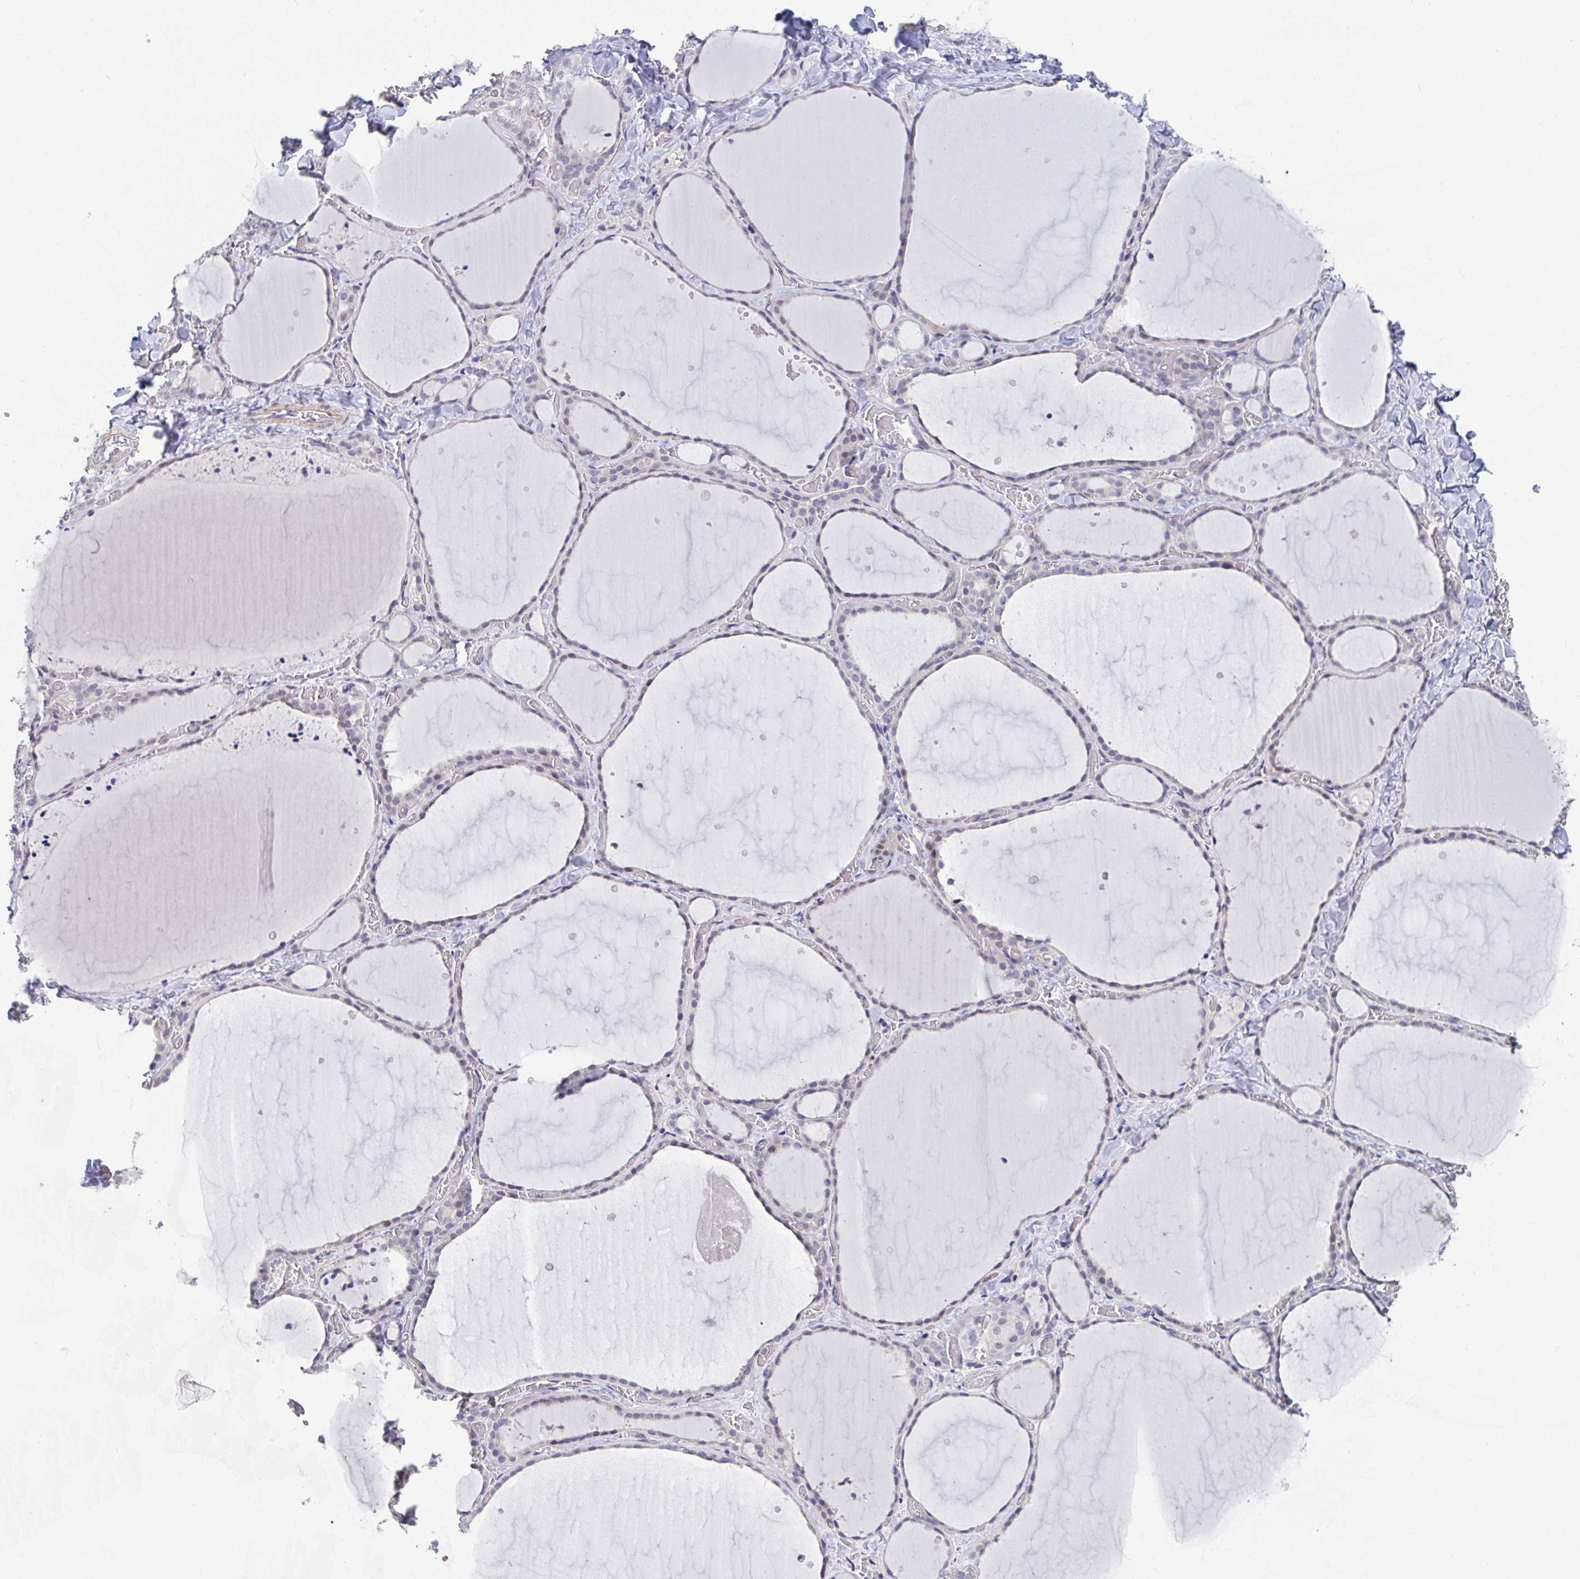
{"staining": {"intensity": "negative", "quantity": "none", "location": "none"}, "tissue": "thyroid gland", "cell_type": "Glandular cells", "image_type": "normal", "snomed": [{"axis": "morphology", "description": "Normal tissue, NOS"}, {"axis": "topography", "description": "Thyroid gland"}], "caption": "This is an immunohistochemistry micrograph of unremarkable thyroid gland. There is no expression in glandular cells.", "gene": "FAM156A", "patient": {"sex": "female", "age": 36}}